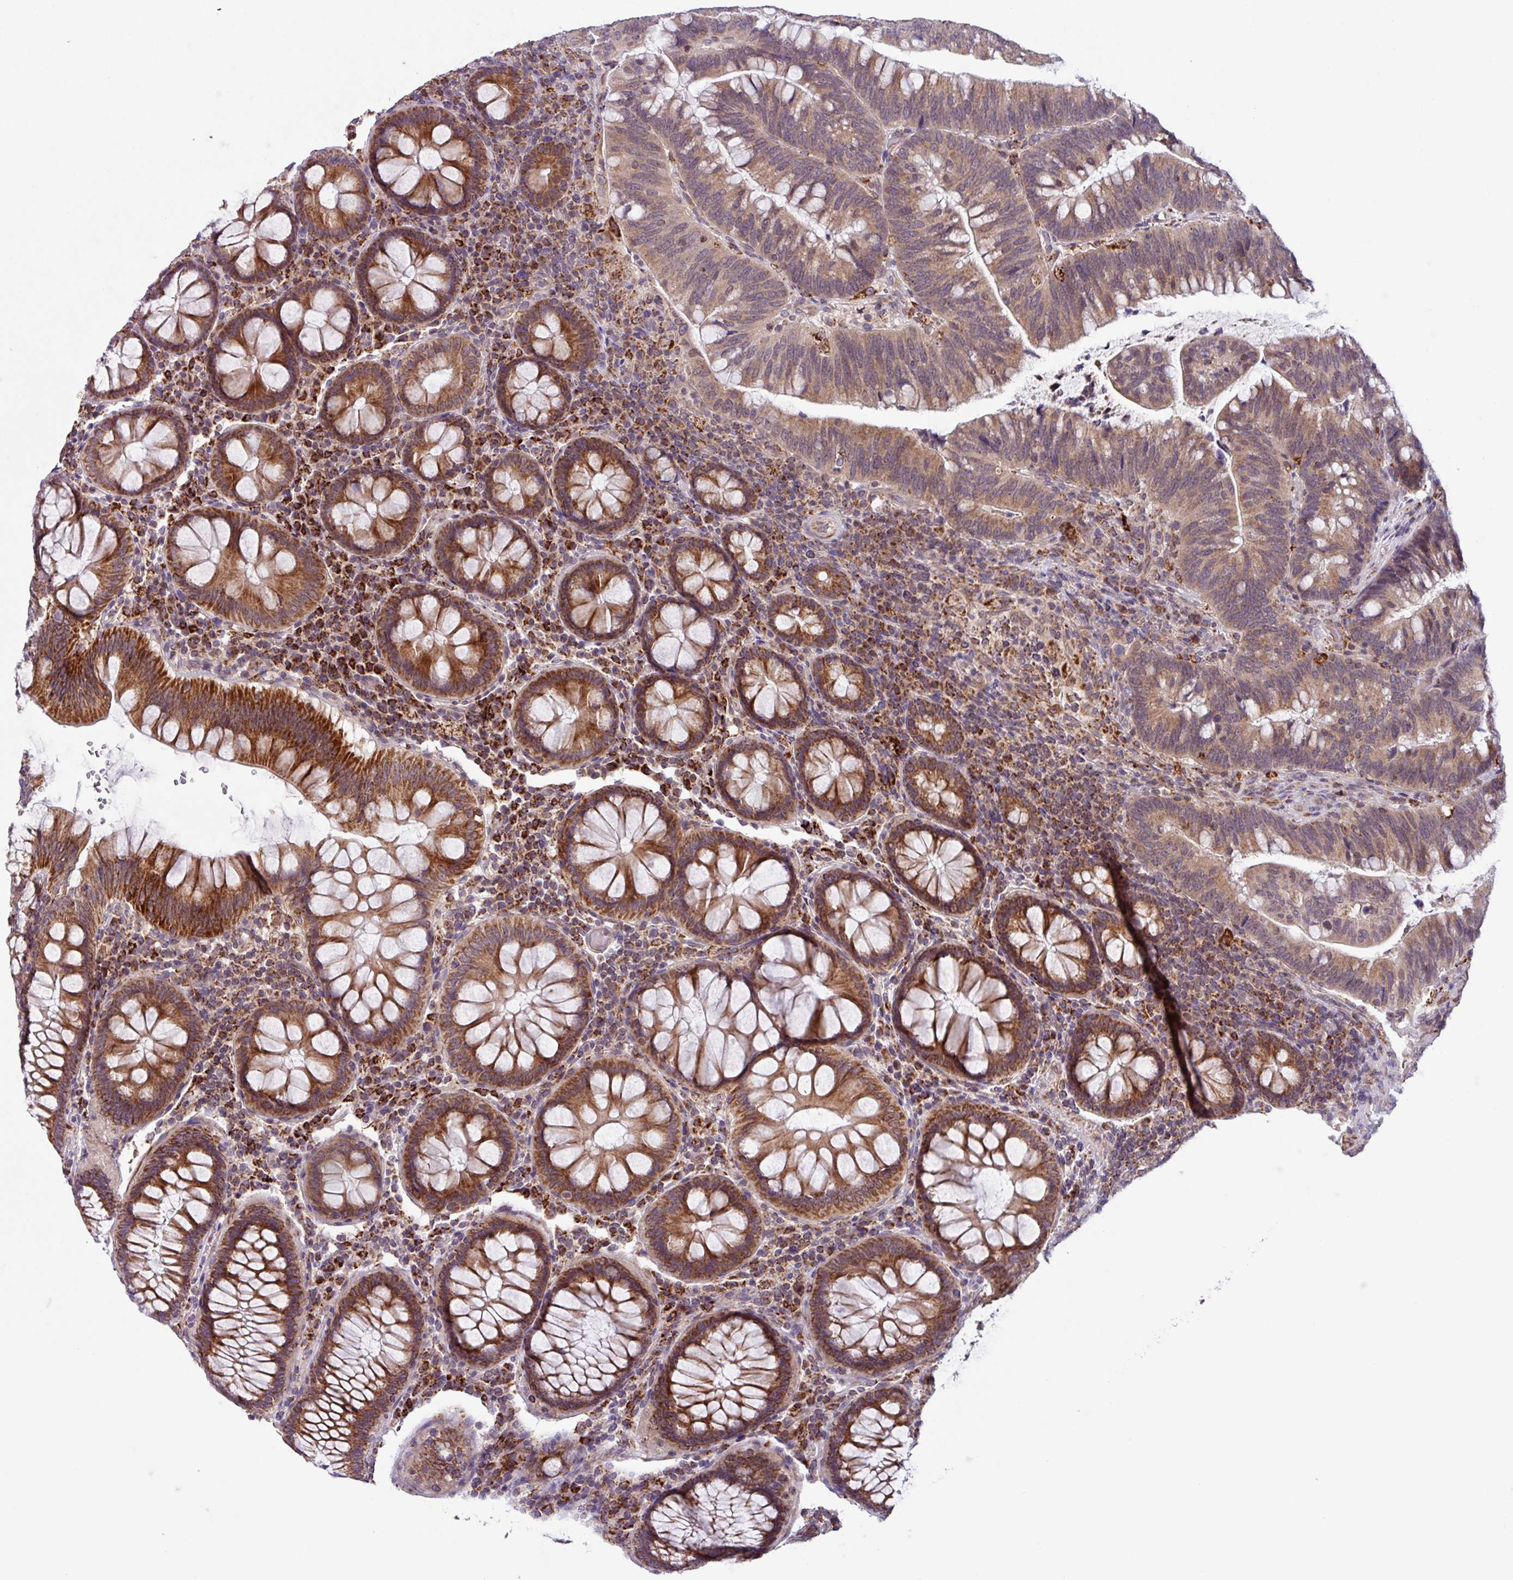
{"staining": {"intensity": "moderate", "quantity": ">75%", "location": "cytoplasmic/membranous"}, "tissue": "colorectal cancer", "cell_type": "Tumor cells", "image_type": "cancer", "snomed": [{"axis": "morphology", "description": "Adenocarcinoma, NOS"}, {"axis": "topography", "description": "Colon"}], "caption": "Colorectal adenocarcinoma tissue exhibits moderate cytoplasmic/membranous expression in about >75% of tumor cells, visualized by immunohistochemistry. Using DAB (3,3'-diaminobenzidine) (brown) and hematoxylin (blue) stains, captured at high magnification using brightfield microscopy.", "gene": "AKIRIN1", "patient": {"sex": "female", "age": 66}}